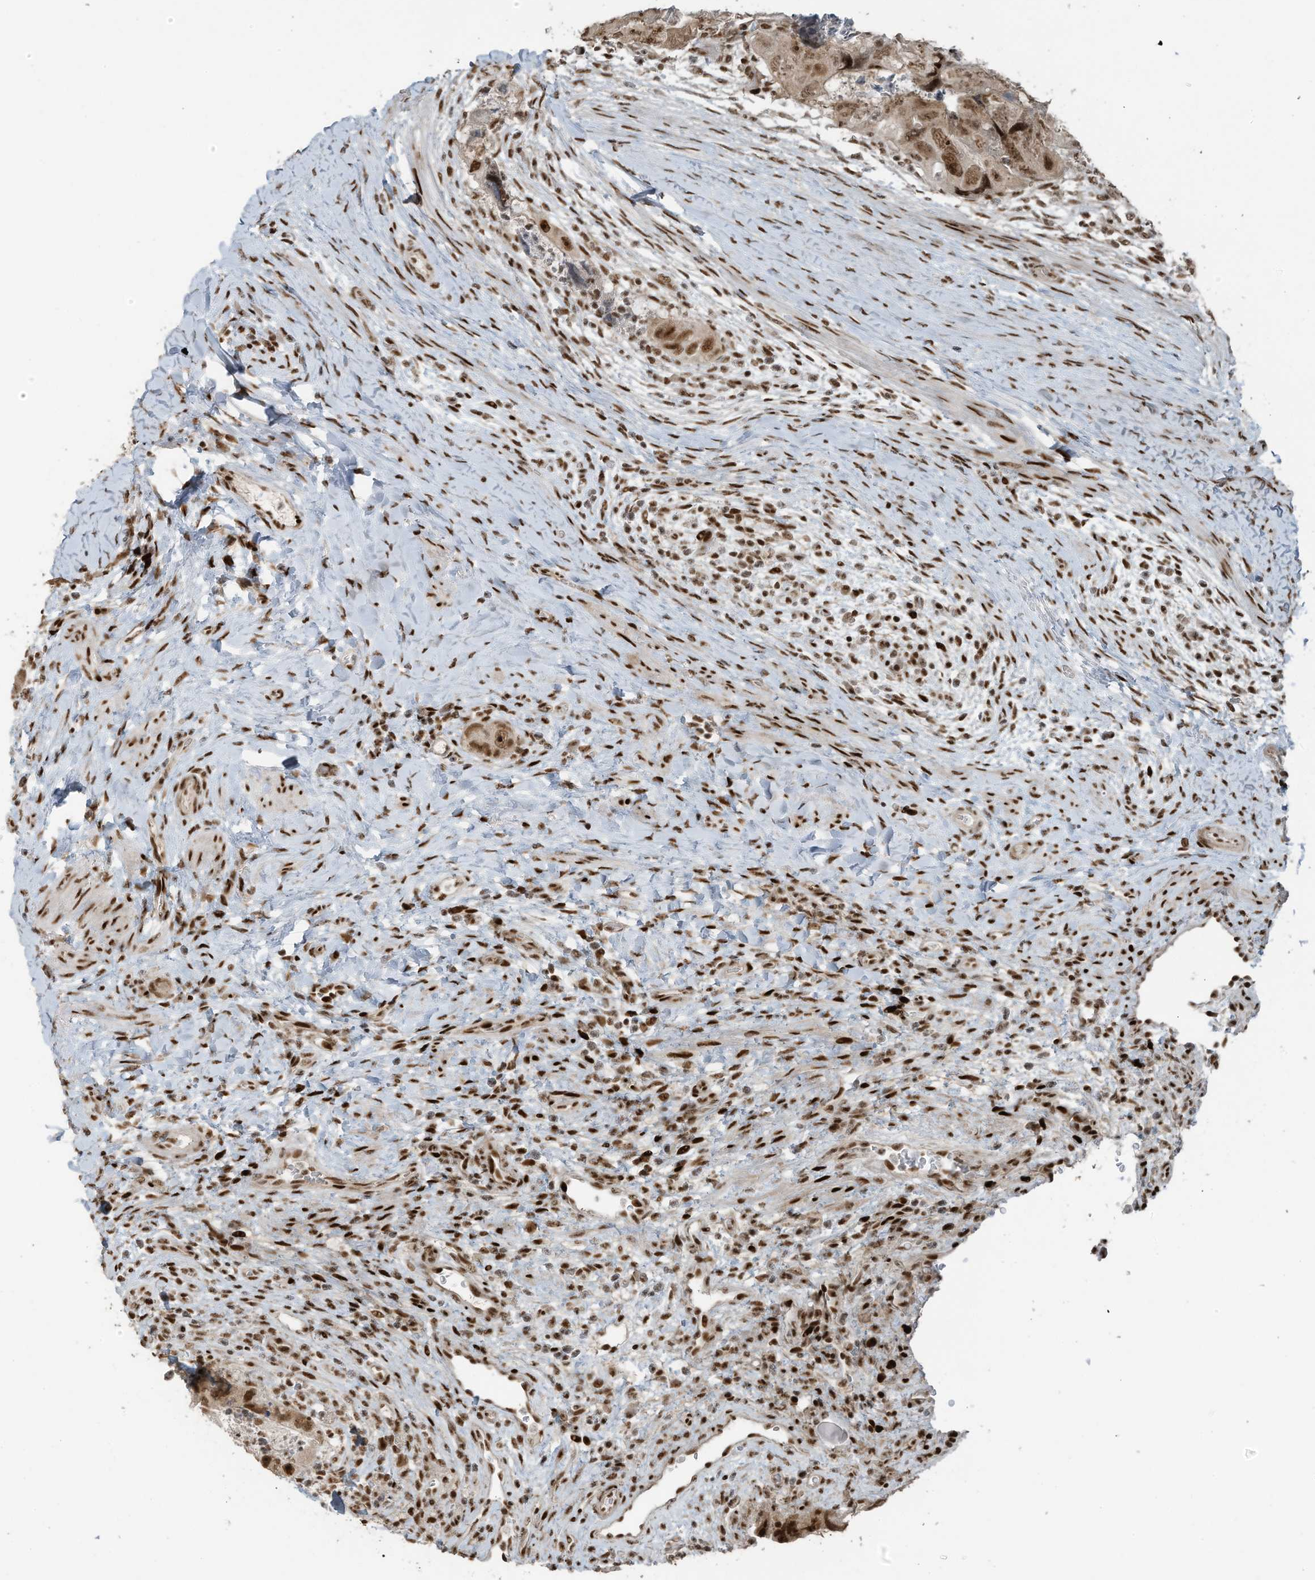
{"staining": {"intensity": "moderate", "quantity": ">75%", "location": "nuclear"}, "tissue": "colorectal cancer", "cell_type": "Tumor cells", "image_type": "cancer", "snomed": [{"axis": "morphology", "description": "Adenocarcinoma, NOS"}, {"axis": "topography", "description": "Rectum"}], "caption": "Human colorectal cancer stained with a protein marker displays moderate staining in tumor cells.", "gene": "PCNP", "patient": {"sex": "male", "age": 59}}